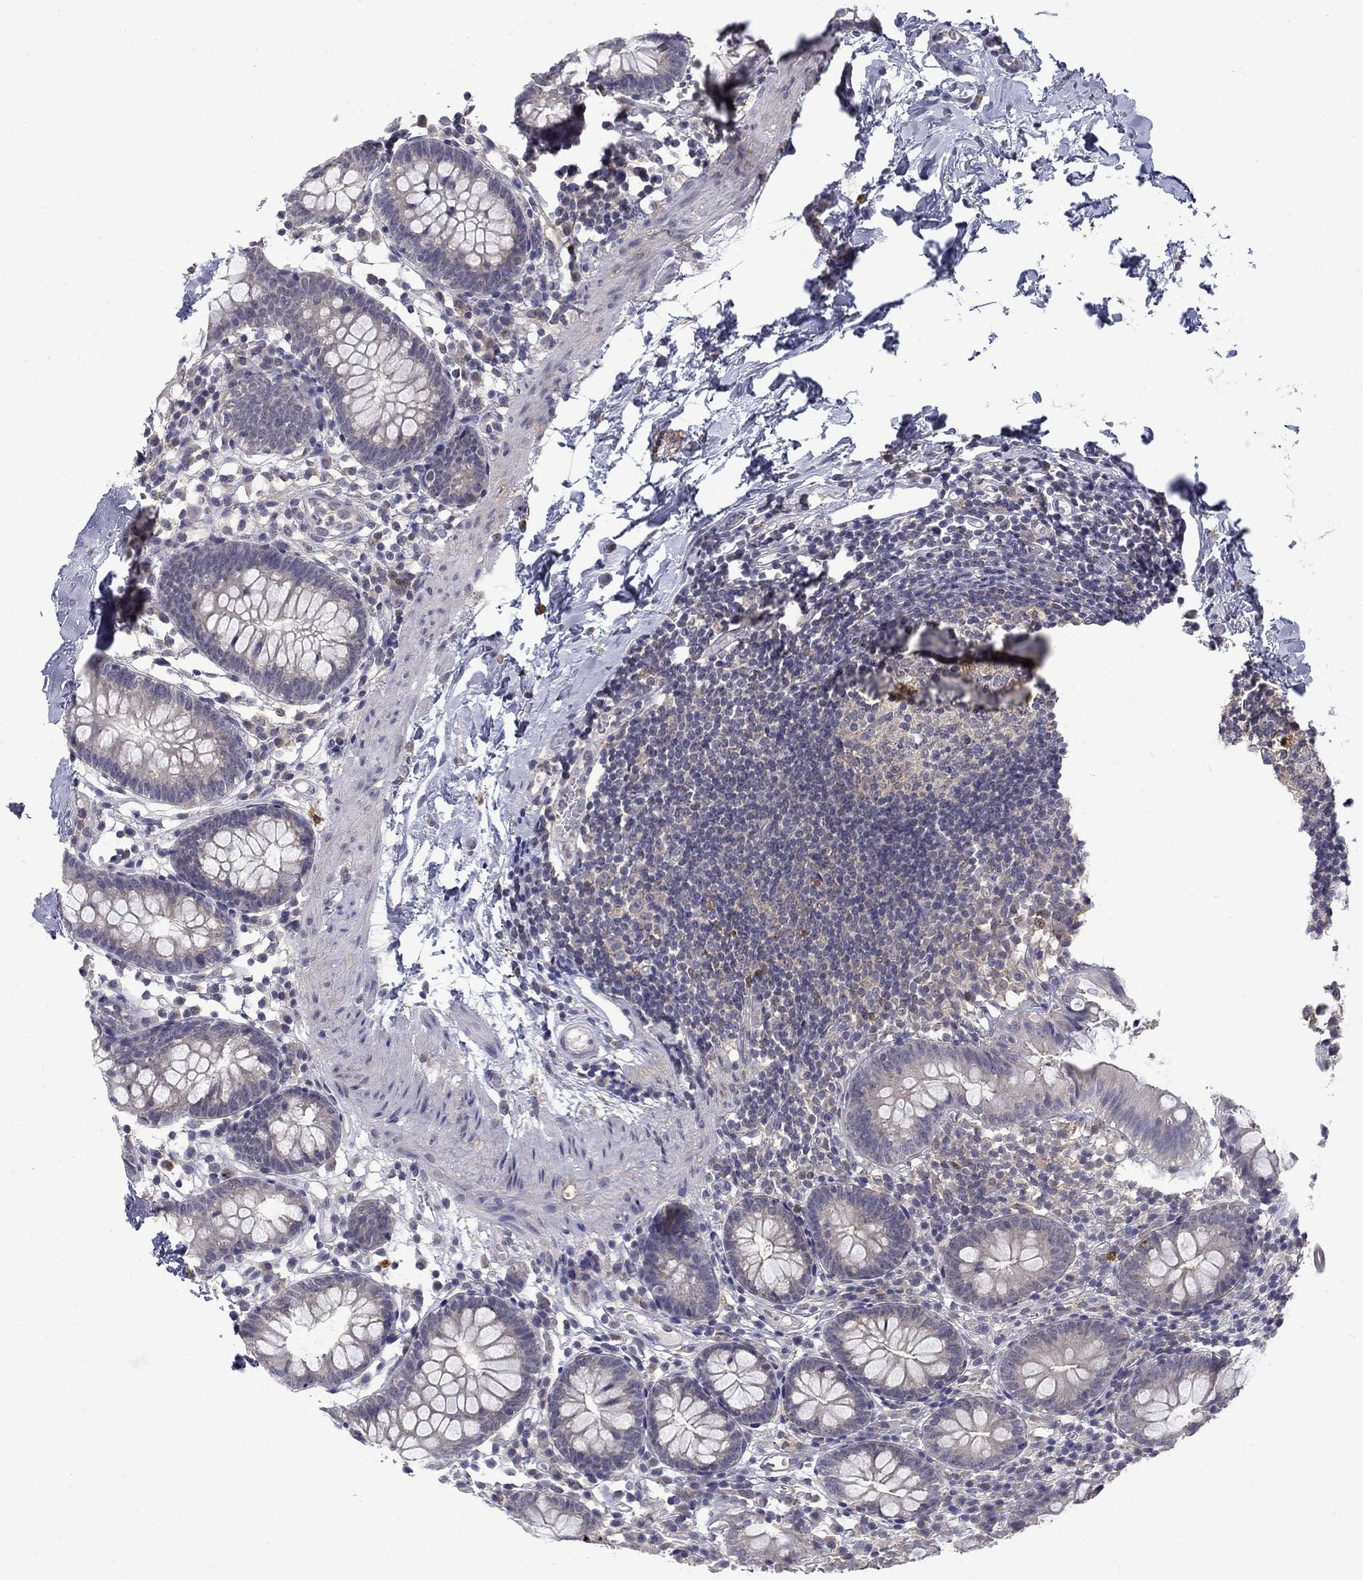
{"staining": {"intensity": "moderate", "quantity": "<25%", "location": "cytoplasmic/membranous"}, "tissue": "small intestine", "cell_type": "Glandular cells", "image_type": "normal", "snomed": [{"axis": "morphology", "description": "Normal tissue, NOS"}, {"axis": "topography", "description": "Small intestine"}], "caption": "Glandular cells exhibit low levels of moderate cytoplasmic/membranous expression in about <25% of cells in normal small intestine. The staining was performed using DAB (3,3'-diaminobenzidine) to visualize the protein expression in brown, while the nuclei were stained in blue with hematoxylin (Magnification: 20x).", "gene": "PCBP2", "patient": {"sex": "female", "age": 90}}